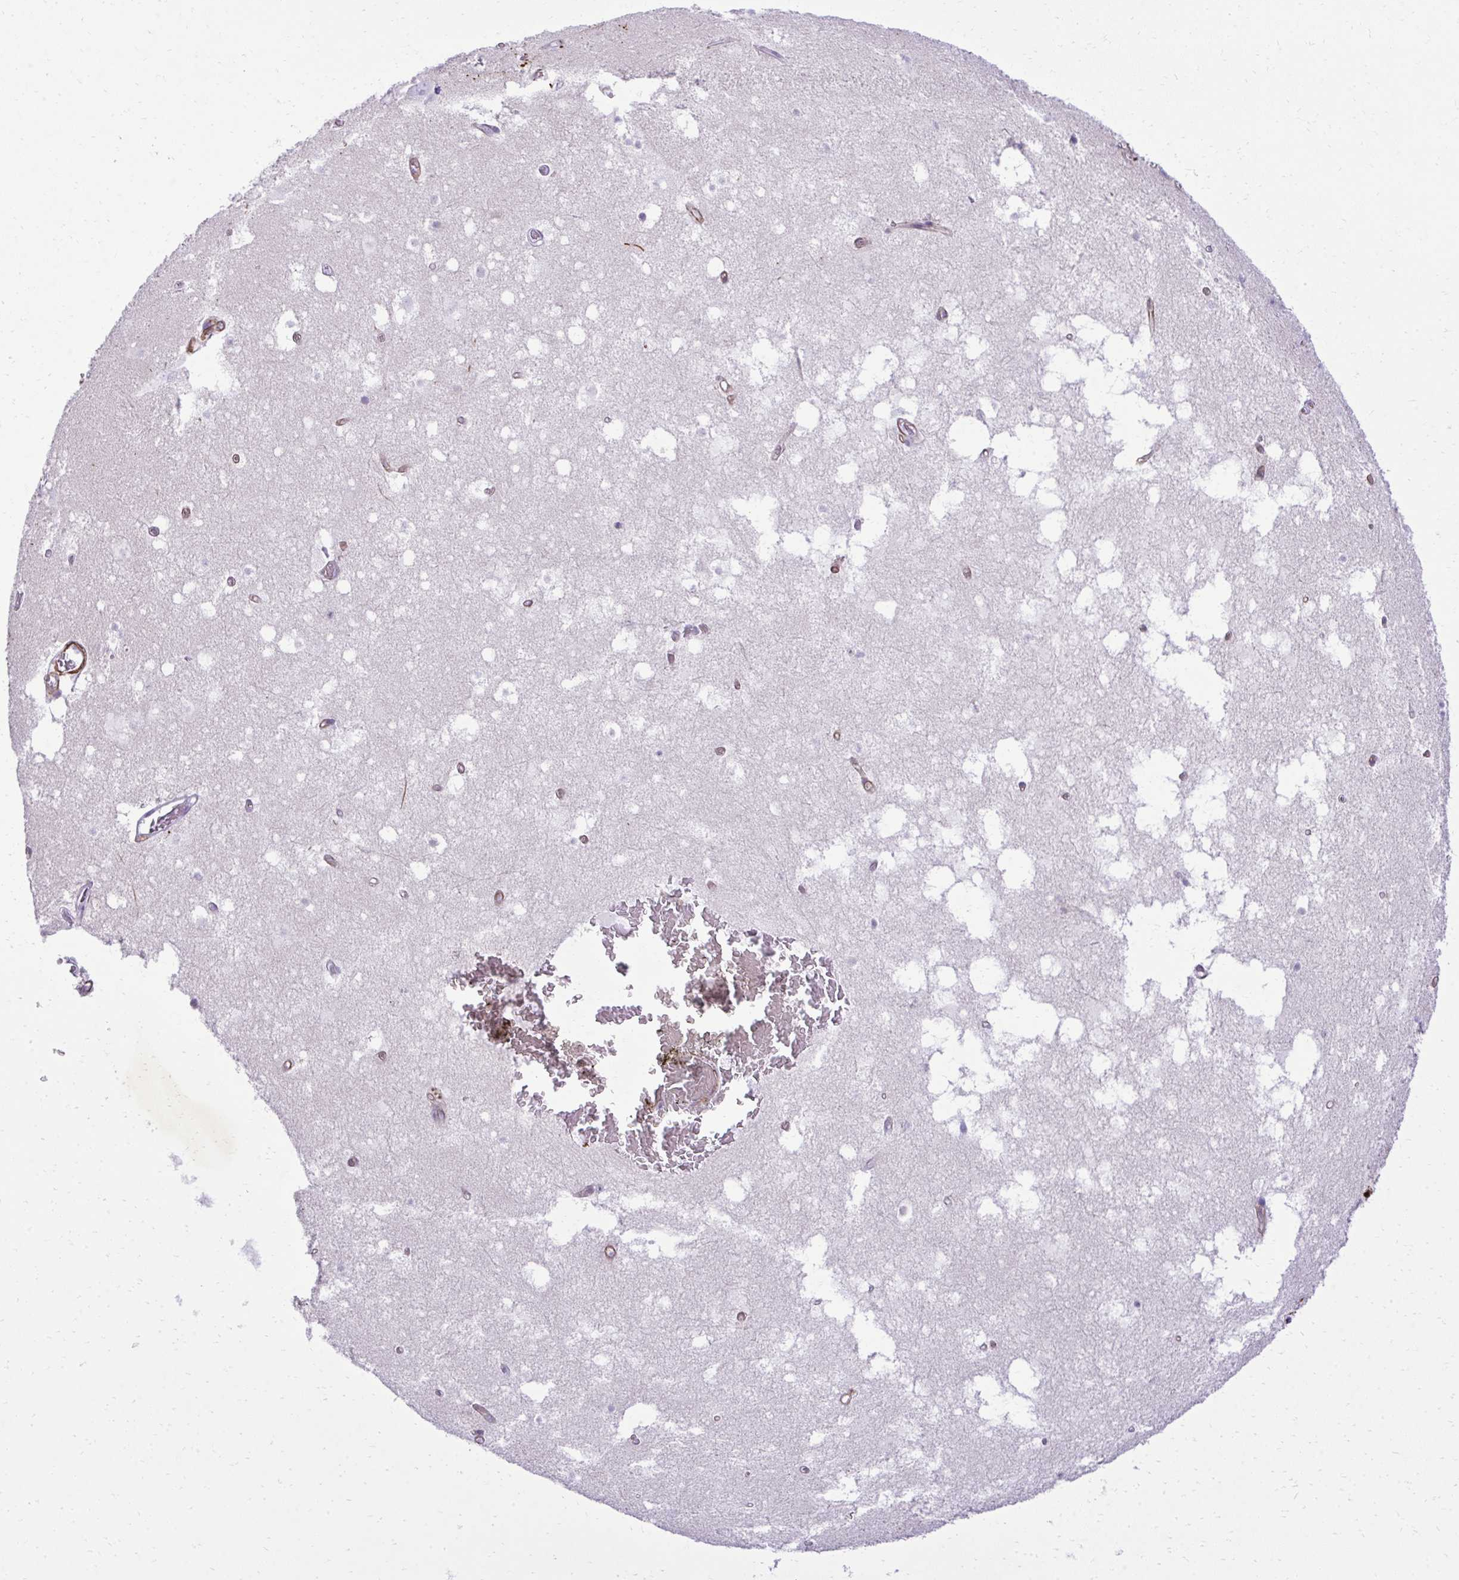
{"staining": {"intensity": "negative", "quantity": "none", "location": "none"}, "tissue": "hippocampus", "cell_type": "Glial cells", "image_type": "normal", "snomed": [{"axis": "morphology", "description": "Normal tissue, NOS"}, {"axis": "topography", "description": "Hippocampus"}], "caption": "IHC photomicrograph of unremarkable human hippocampus stained for a protein (brown), which exhibits no positivity in glial cells.", "gene": "PITPNM3", "patient": {"sex": "female", "age": 52}}